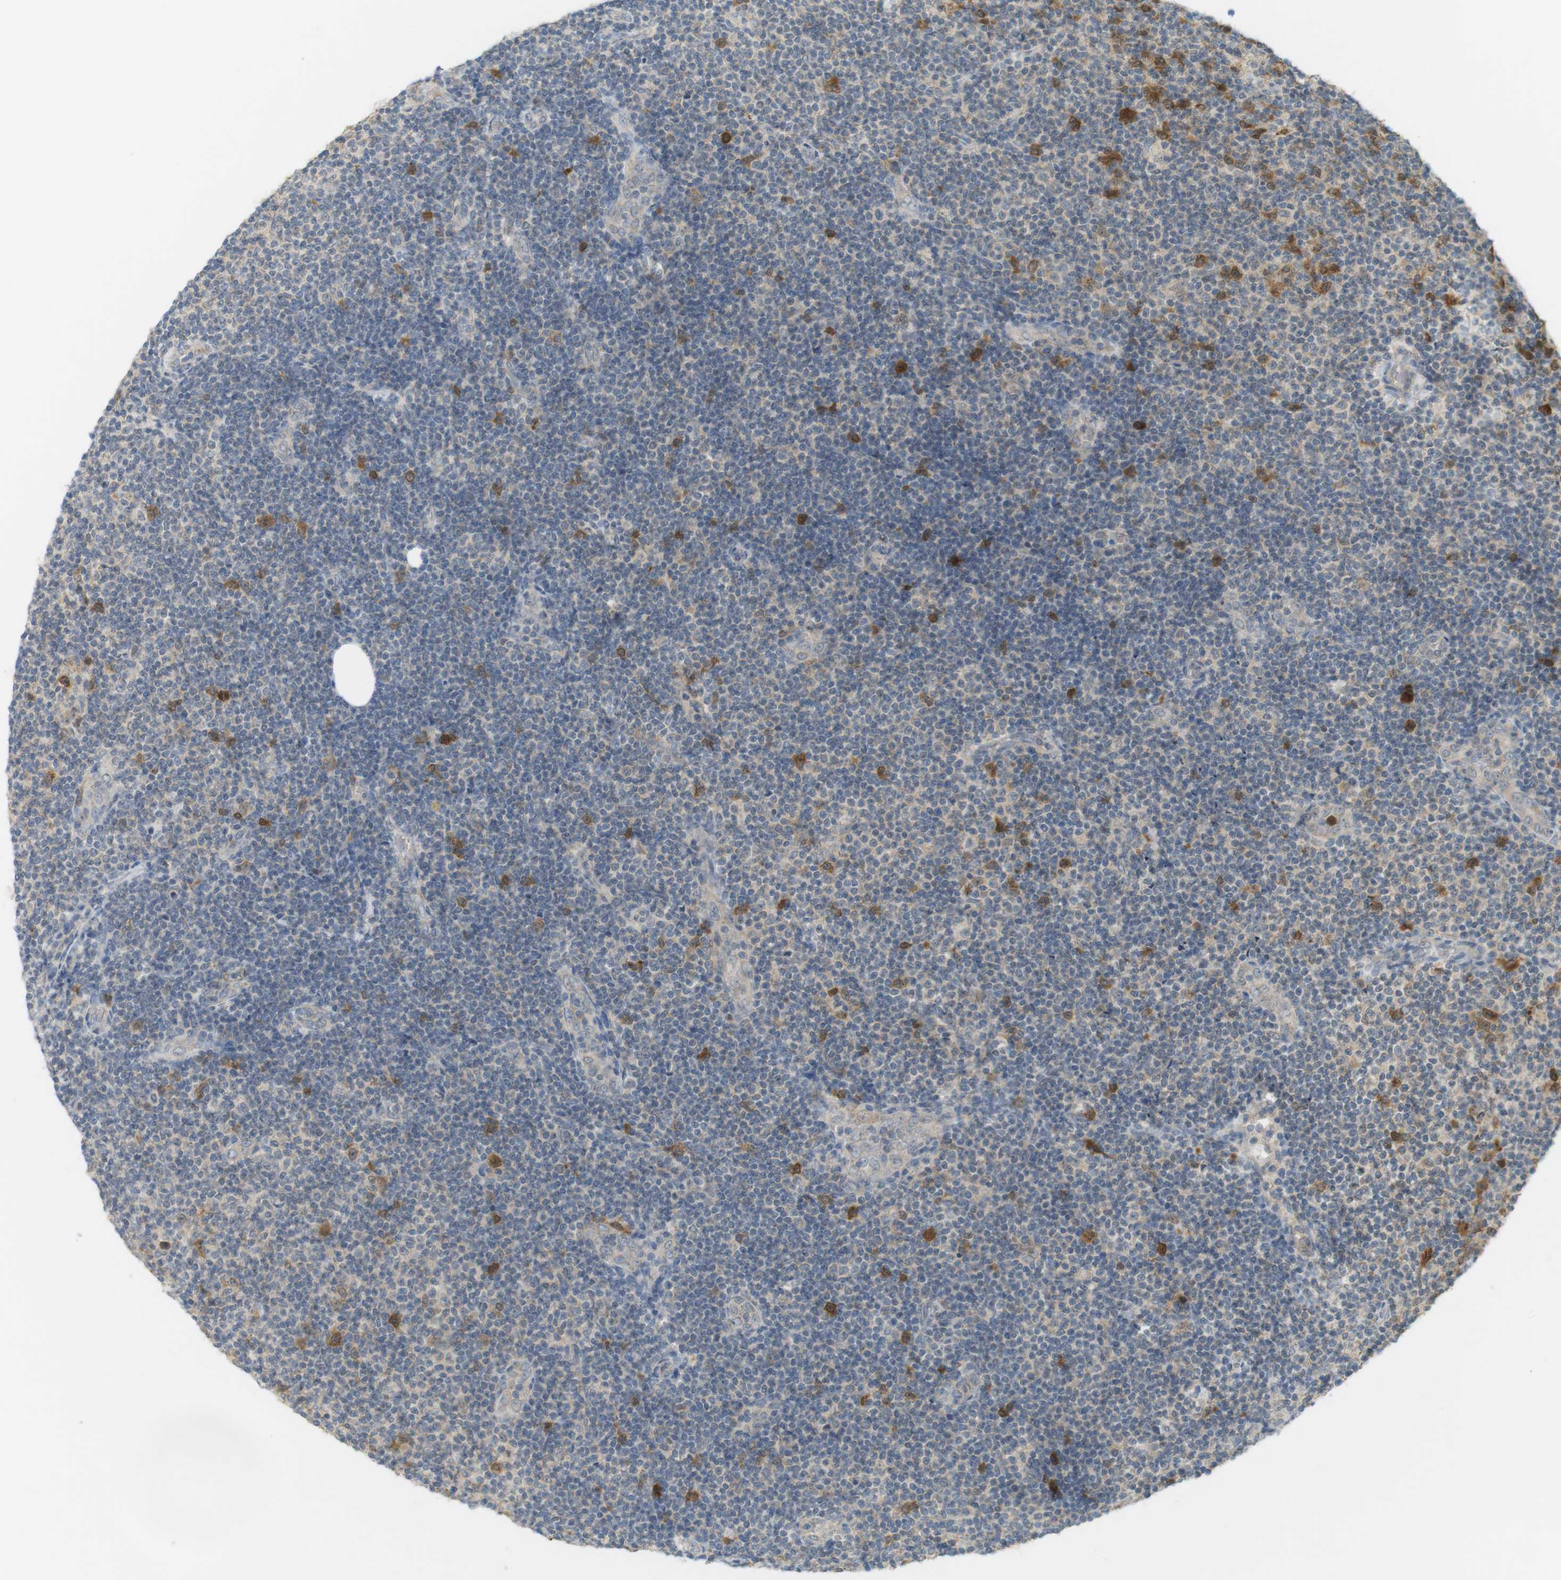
{"staining": {"intensity": "moderate", "quantity": "<25%", "location": "cytoplasmic/membranous"}, "tissue": "lymphoma", "cell_type": "Tumor cells", "image_type": "cancer", "snomed": [{"axis": "morphology", "description": "Malignant lymphoma, non-Hodgkin's type, Low grade"}, {"axis": "topography", "description": "Lymph node"}], "caption": "Protein expression analysis of malignant lymphoma, non-Hodgkin's type (low-grade) displays moderate cytoplasmic/membranous staining in approximately <25% of tumor cells. The staining was performed using DAB to visualize the protein expression in brown, while the nuclei were stained in blue with hematoxylin (Magnification: 20x).", "gene": "TTK", "patient": {"sex": "male", "age": 83}}